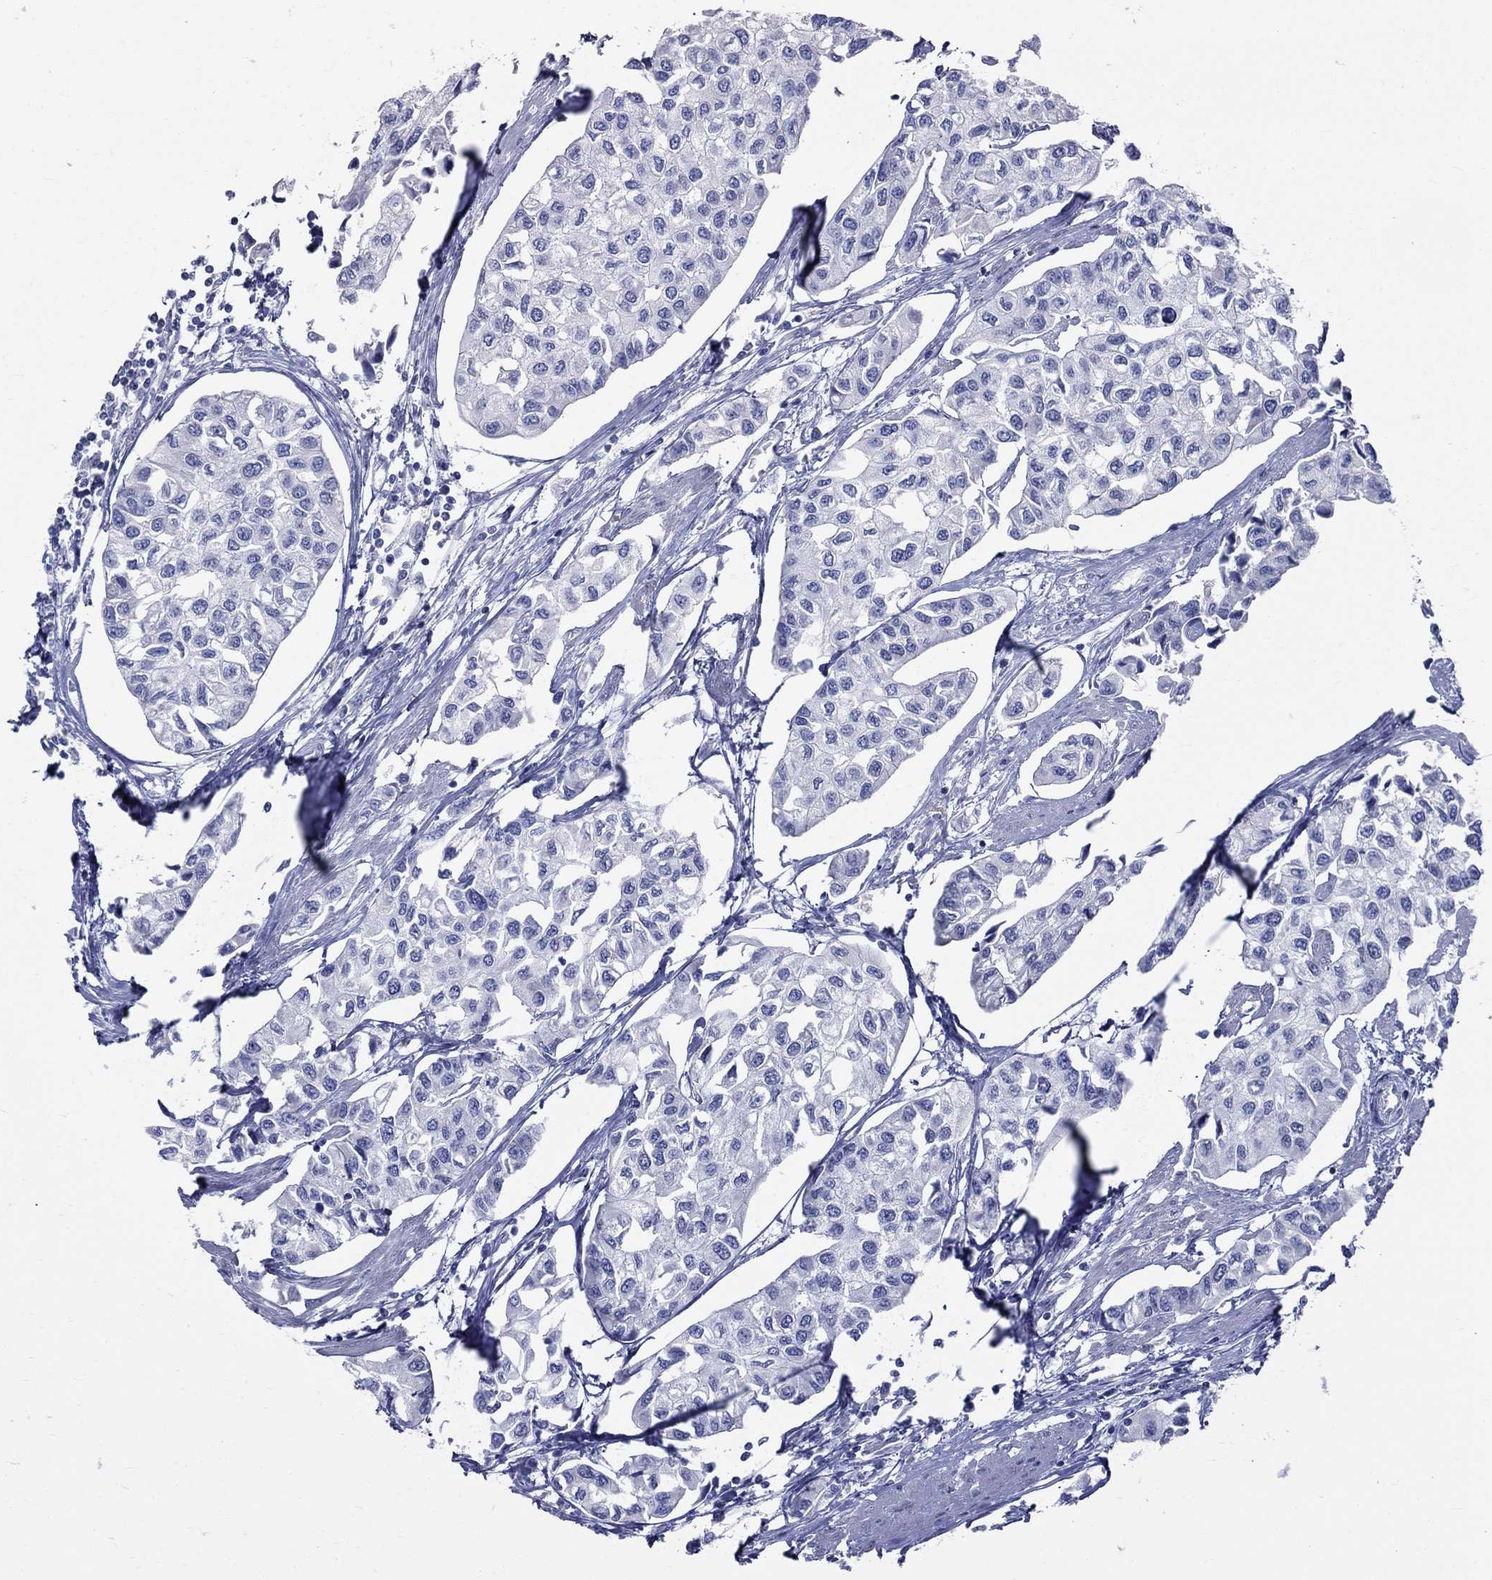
{"staining": {"intensity": "negative", "quantity": "none", "location": "none"}, "tissue": "urothelial cancer", "cell_type": "Tumor cells", "image_type": "cancer", "snomed": [{"axis": "morphology", "description": "Urothelial carcinoma, High grade"}, {"axis": "topography", "description": "Urinary bladder"}], "caption": "IHC photomicrograph of urothelial cancer stained for a protein (brown), which displays no staining in tumor cells.", "gene": "GUCA1A", "patient": {"sex": "male", "age": 73}}